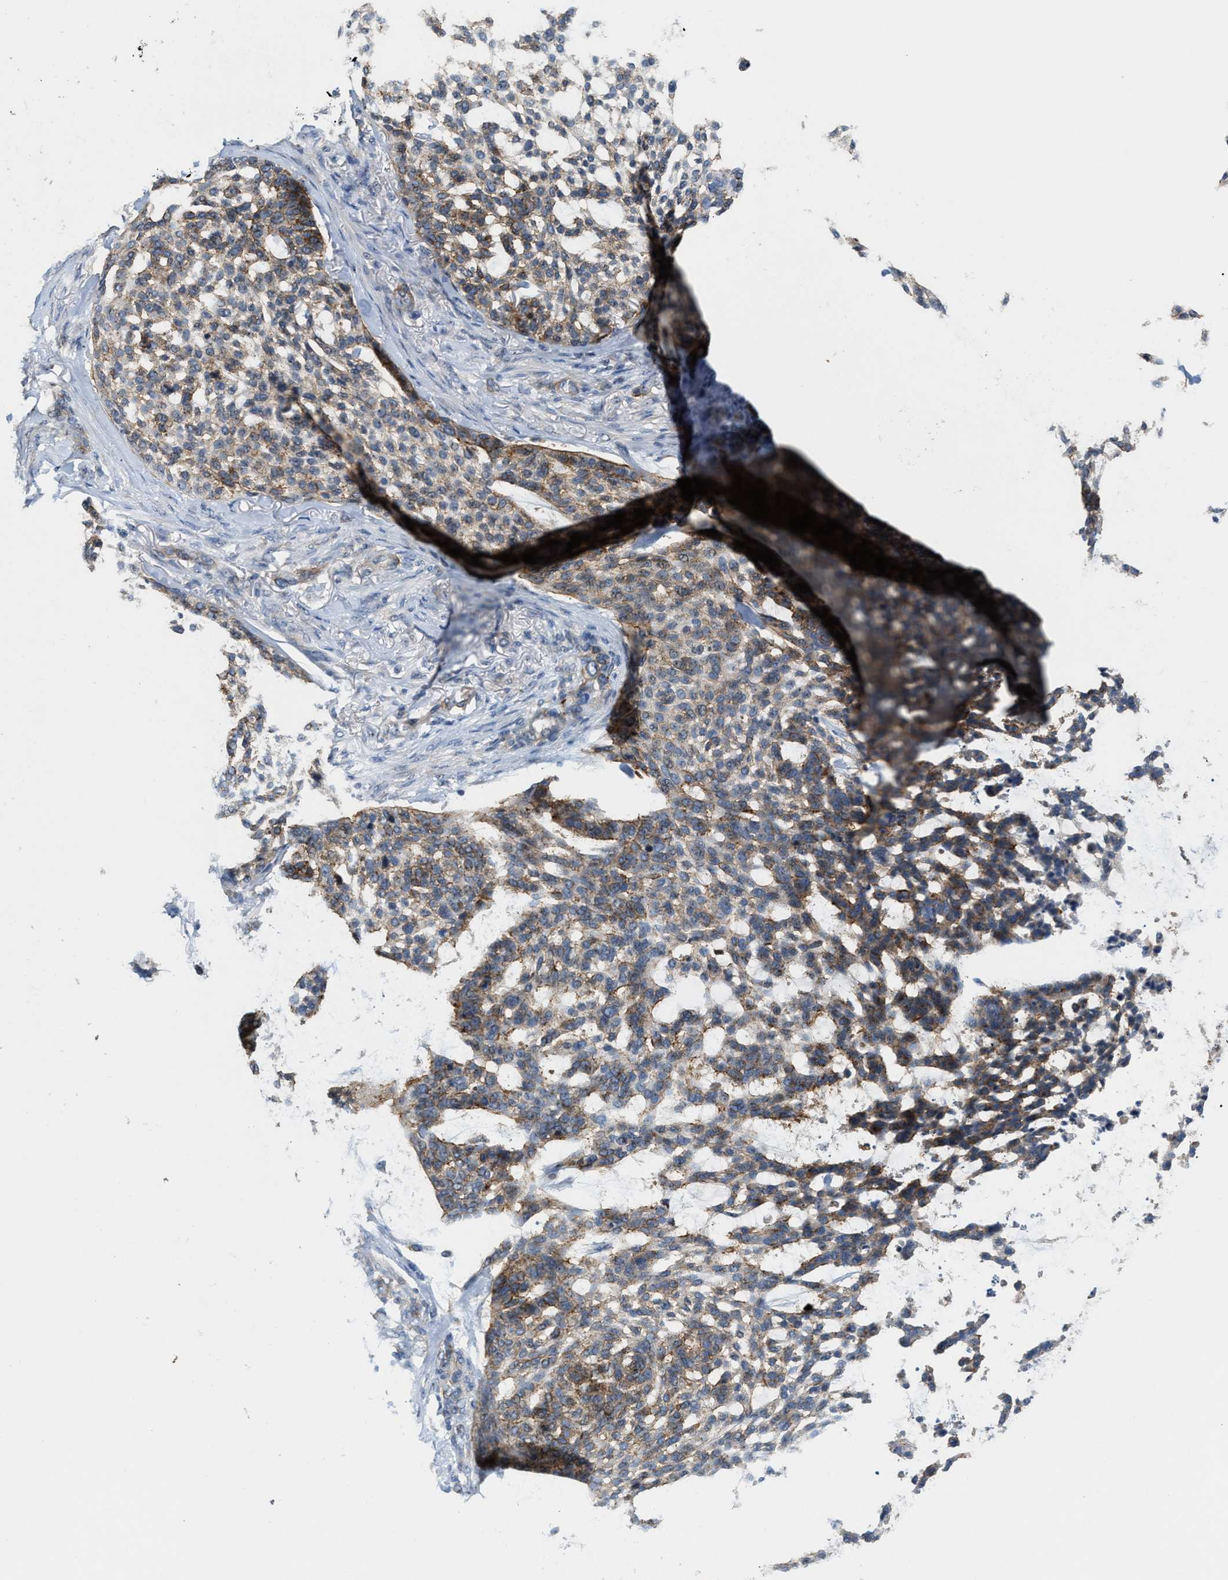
{"staining": {"intensity": "moderate", "quantity": ">75%", "location": "cytoplasmic/membranous"}, "tissue": "skin cancer", "cell_type": "Tumor cells", "image_type": "cancer", "snomed": [{"axis": "morphology", "description": "Basal cell carcinoma"}, {"axis": "topography", "description": "Skin"}], "caption": "Immunohistochemical staining of basal cell carcinoma (skin) demonstrates moderate cytoplasmic/membranous protein expression in approximately >75% of tumor cells.", "gene": "ZNF783", "patient": {"sex": "female", "age": 64}}